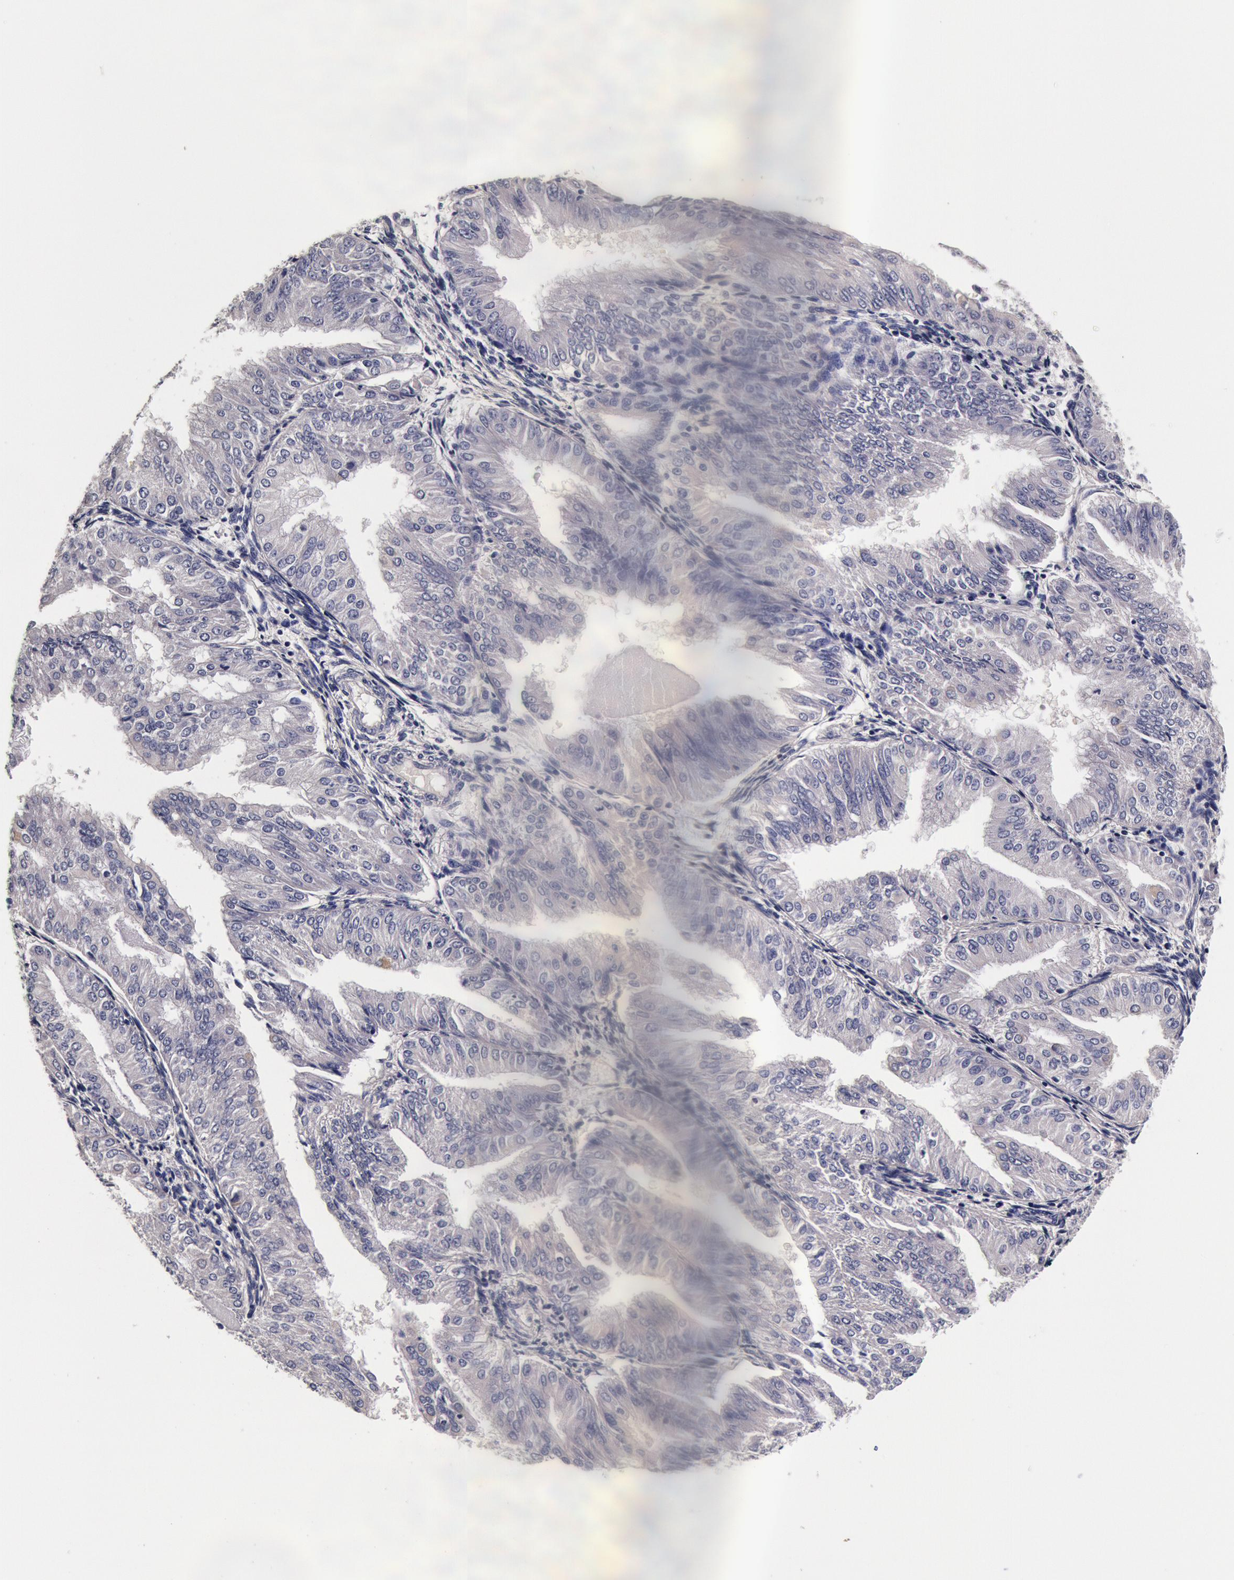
{"staining": {"intensity": "negative", "quantity": "none", "location": "none"}, "tissue": "endometrial cancer", "cell_type": "Tumor cells", "image_type": "cancer", "snomed": [{"axis": "morphology", "description": "Adenocarcinoma, NOS"}, {"axis": "topography", "description": "Endometrium"}], "caption": "There is no significant expression in tumor cells of endometrial adenocarcinoma. (Brightfield microscopy of DAB (3,3'-diaminobenzidine) IHC at high magnification).", "gene": "CCDC22", "patient": {"sex": "female", "age": 53}}